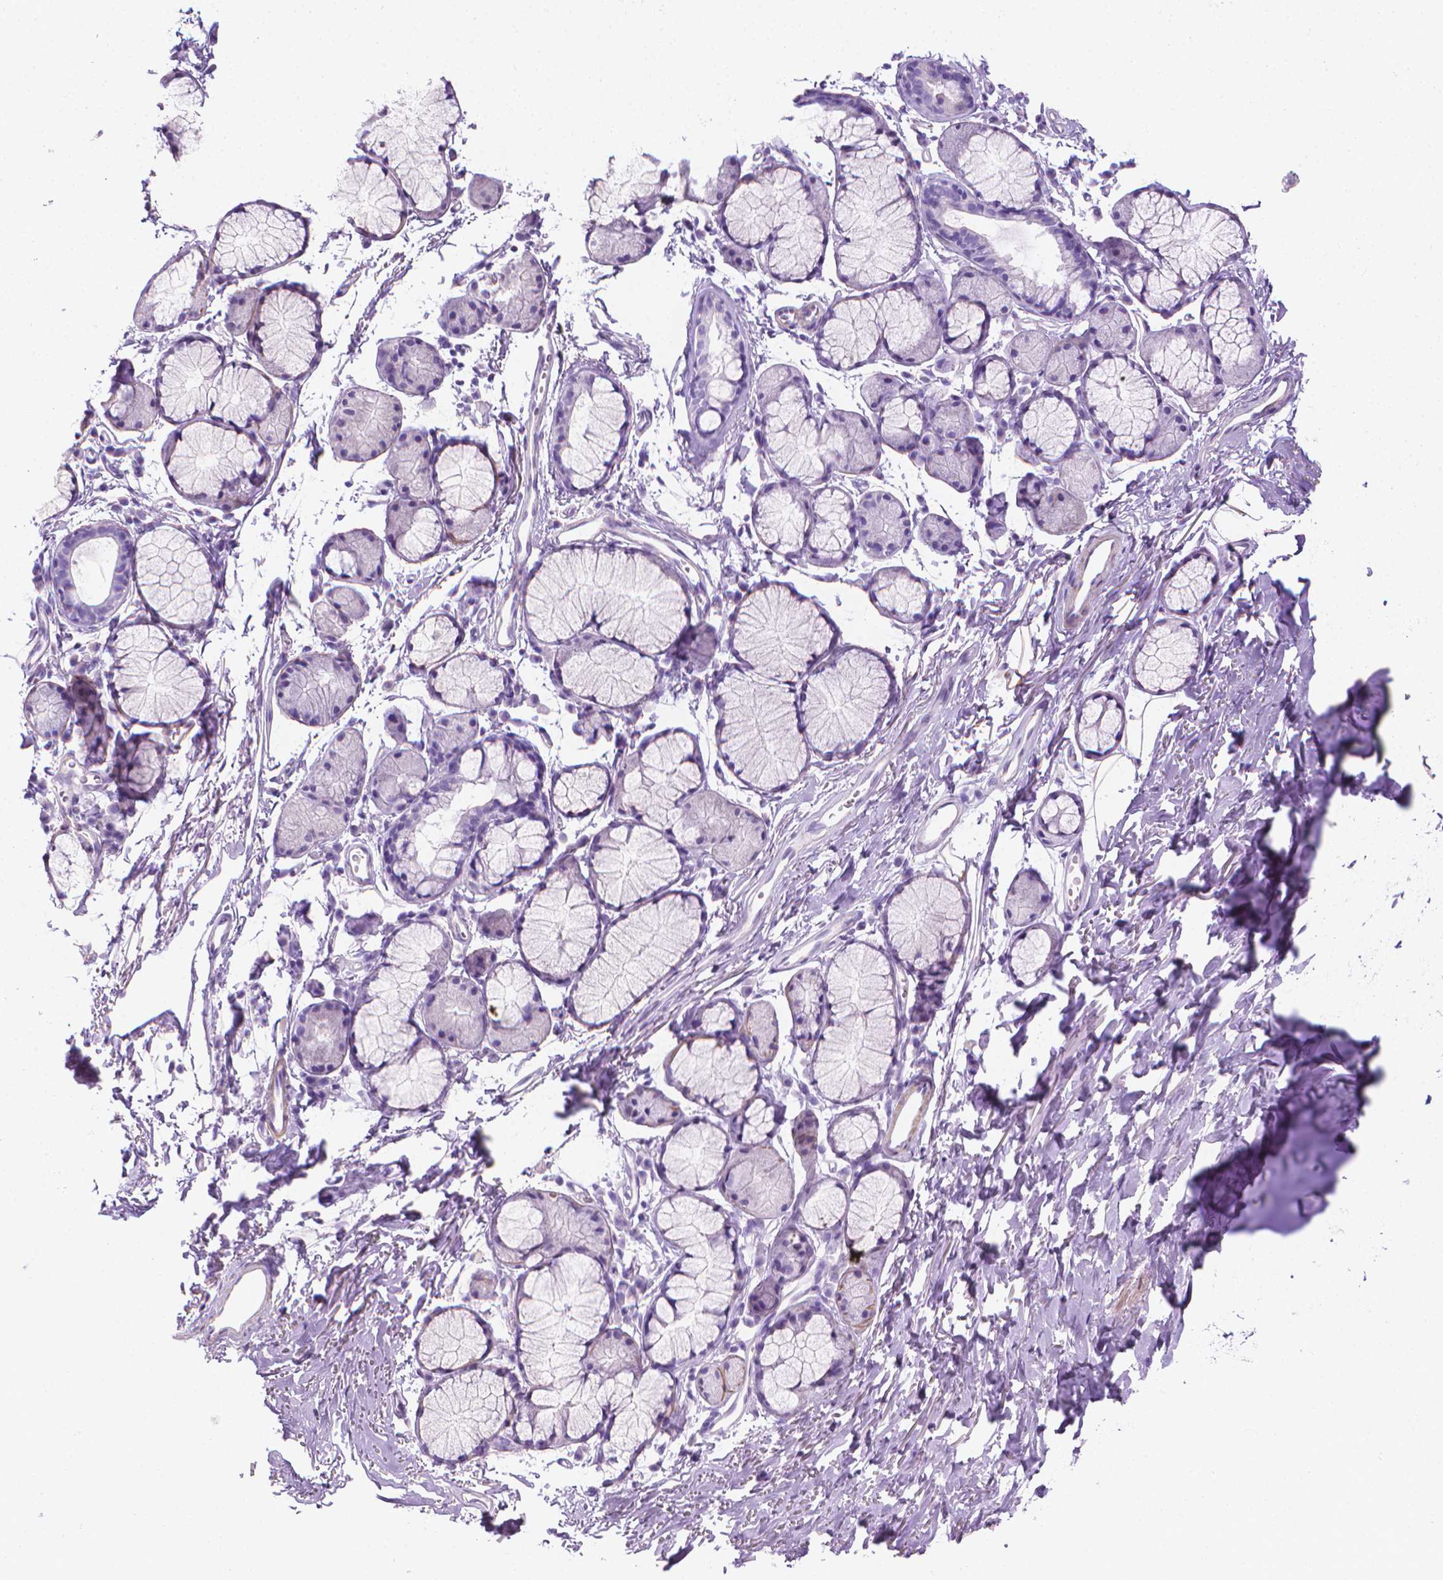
{"staining": {"intensity": "negative", "quantity": "none", "location": "none"}, "tissue": "adipose tissue", "cell_type": "Adipocytes", "image_type": "normal", "snomed": [{"axis": "morphology", "description": "Normal tissue, NOS"}, {"axis": "topography", "description": "Cartilage tissue"}, {"axis": "topography", "description": "Bronchus"}], "caption": "Adipocytes show no significant protein expression in unremarkable adipose tissue. Nuclei are stained in blue.", "gene": "FASN", "patient": {"sex": "female", "age": 79}}